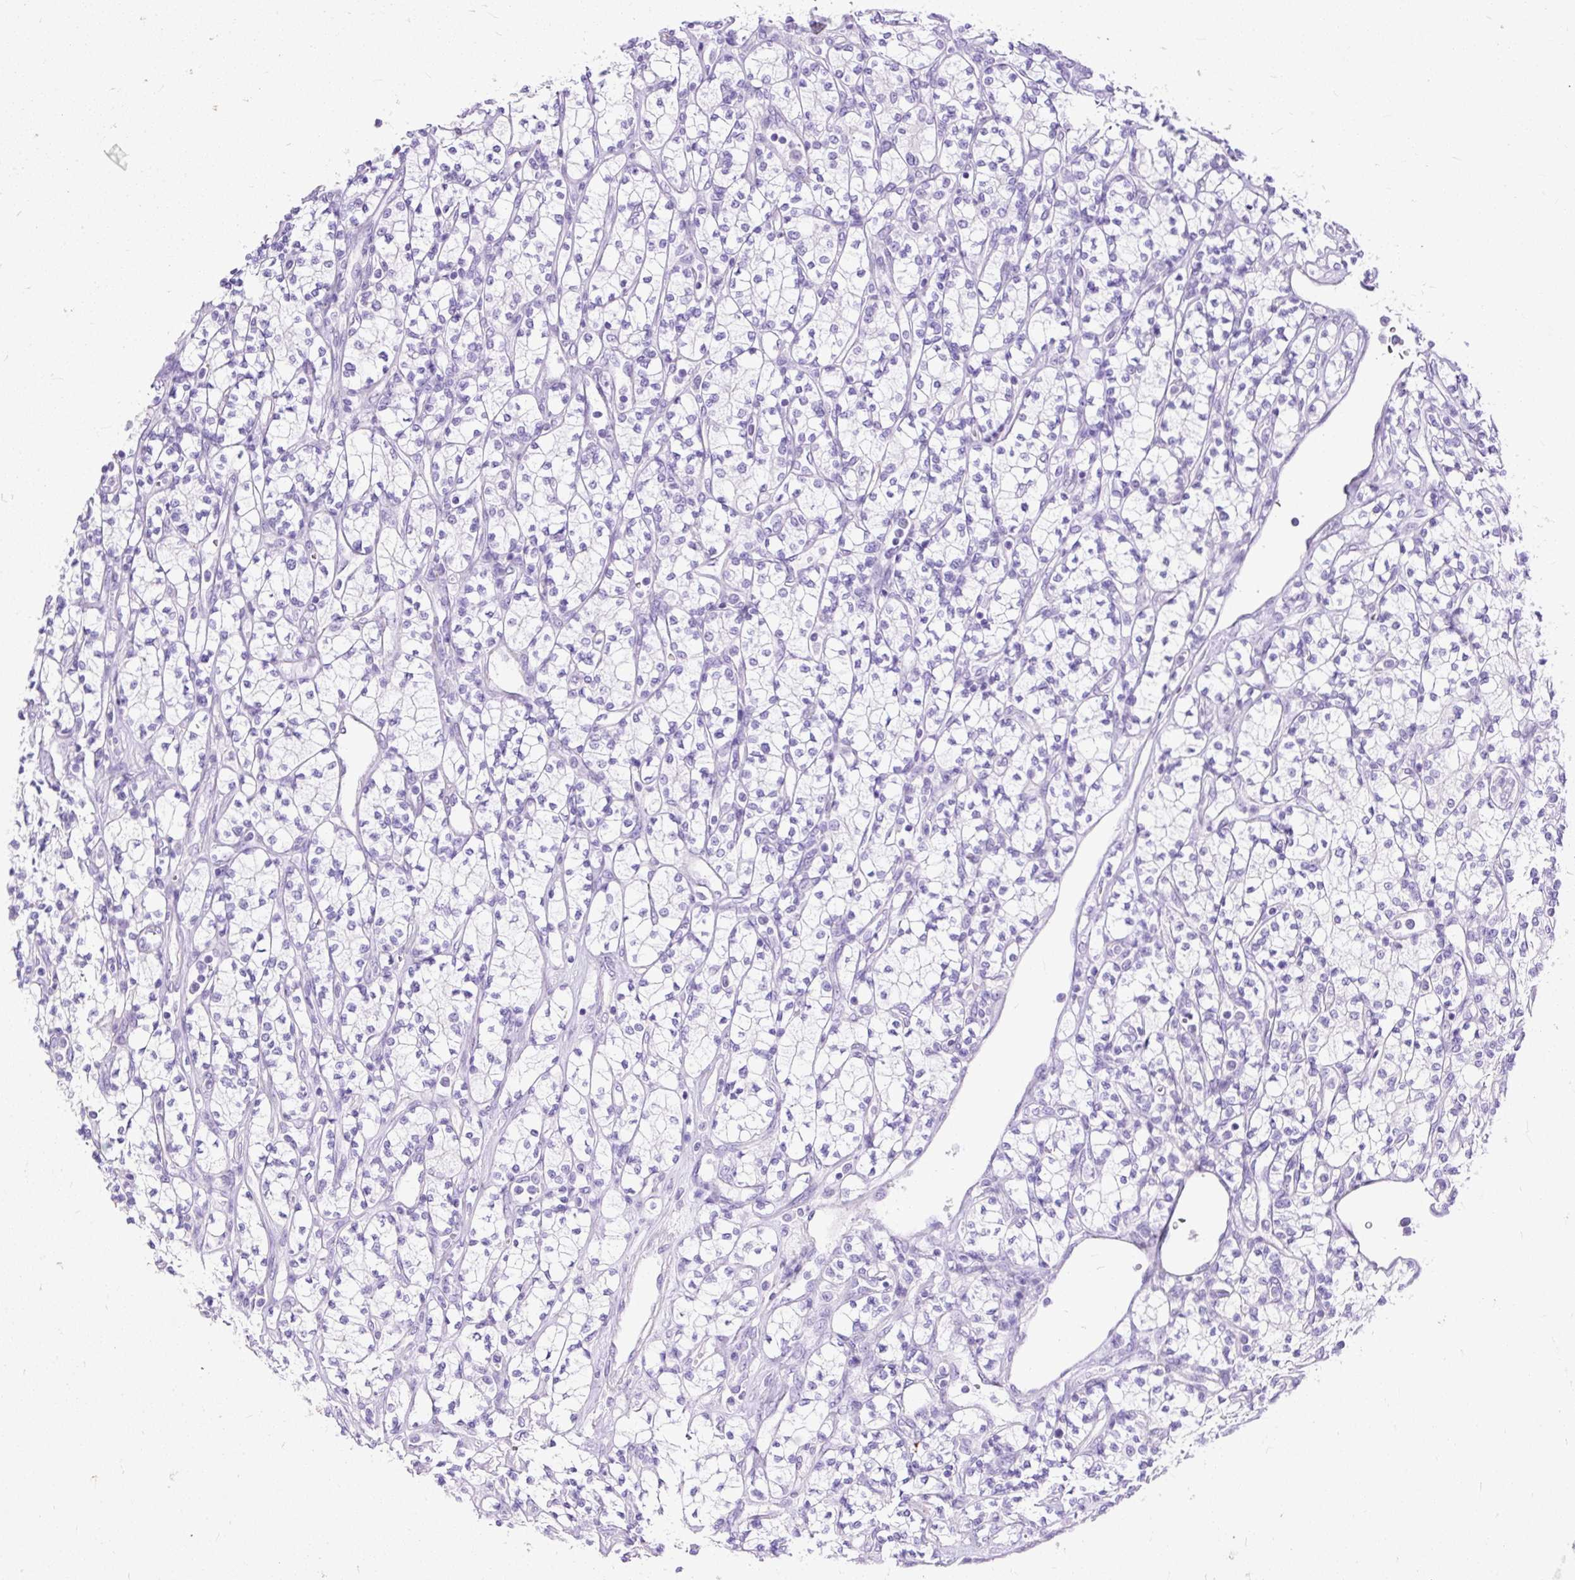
{"staining": {"intensity": "negative", "quantity": "none", "location": "none"}, "tissue": "renal cancer", "cell_type": "Tumor cells", "image_type": "cancer", "snomed": [{"axis": "morphology", "description": "Adenocarcinoma, NOS"}, {"axis": "topography", "description": "Kidney"}], "caption": "DAB immunohistochemical staining of adenocarcinoma (renal) shows no significant staining in tumor cells.", "gene": "HEY1", "patient": {"sex": "male", "age": 77}}